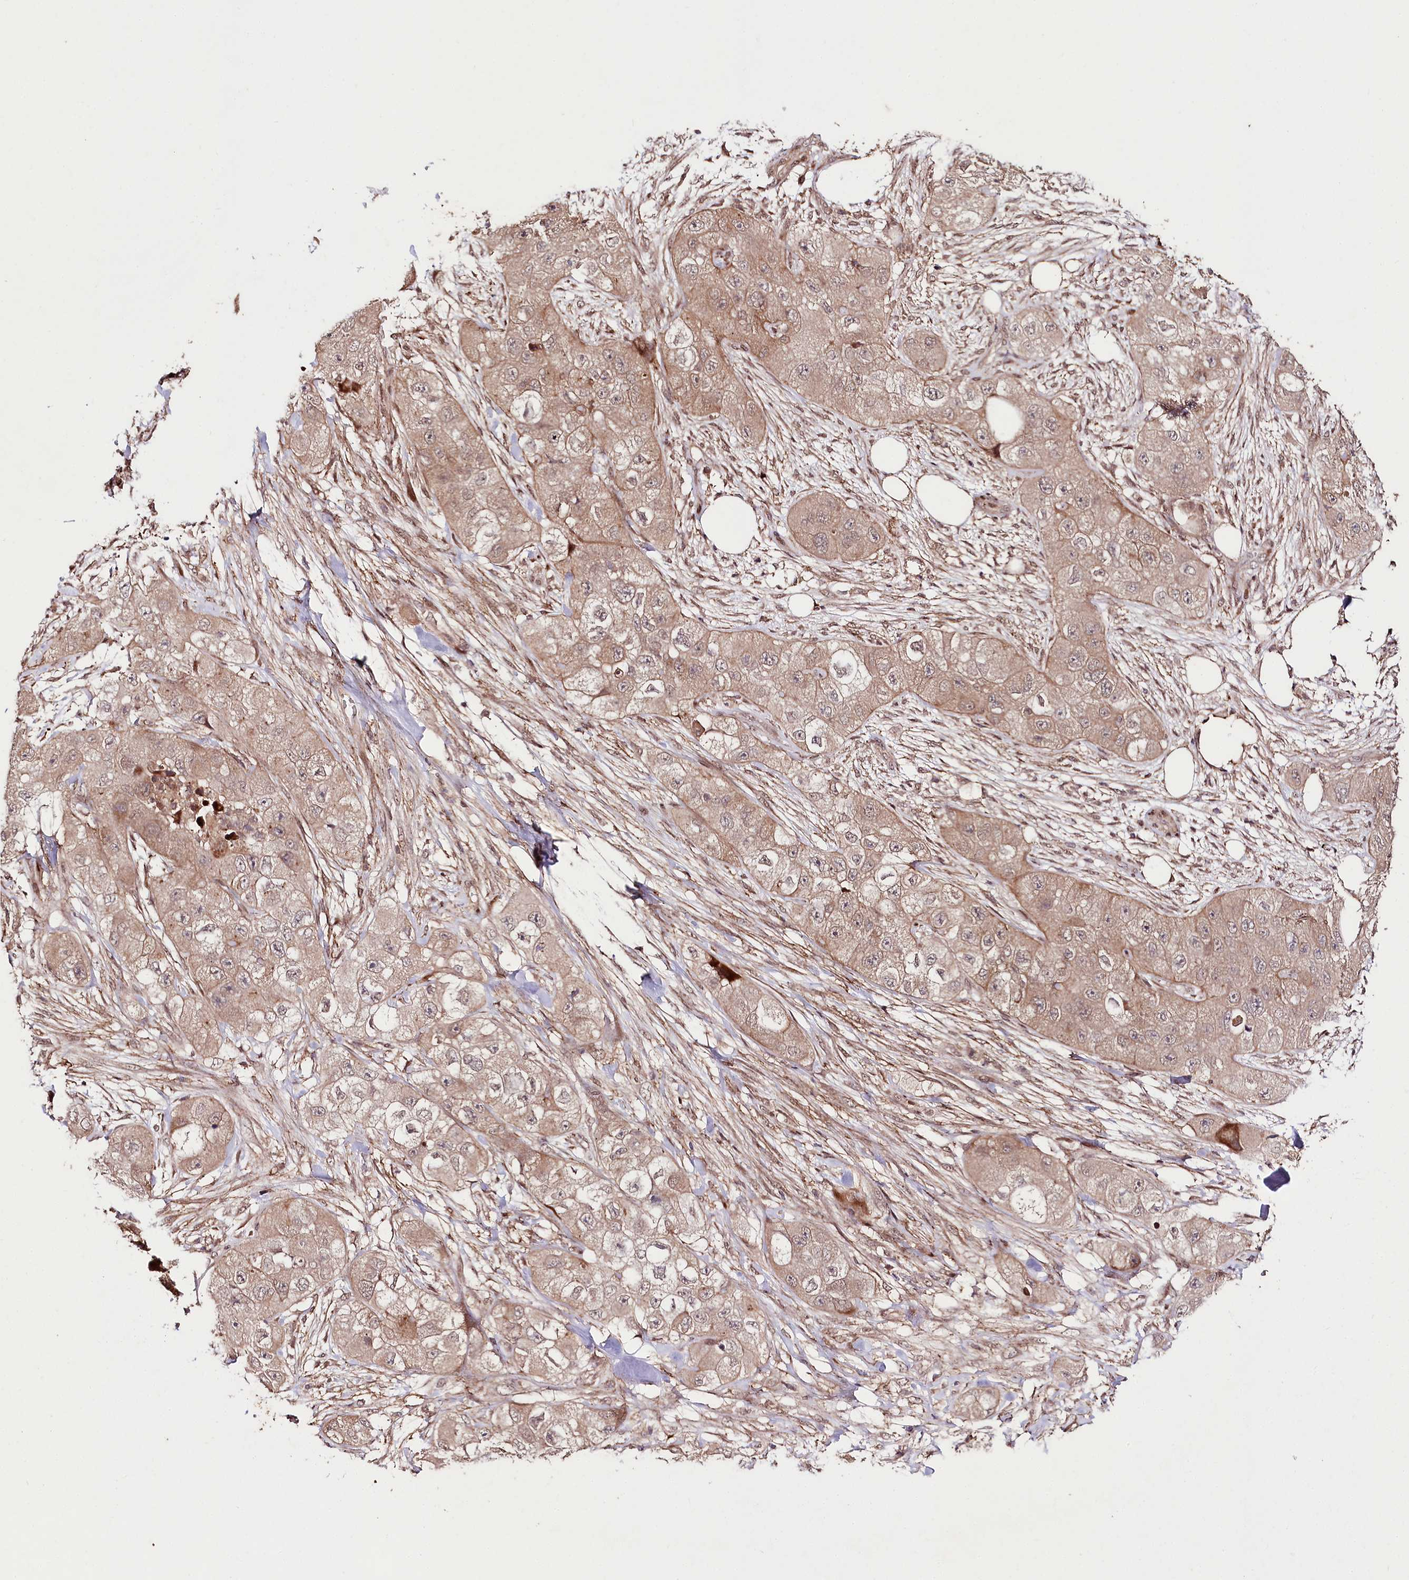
{"staining": {"intensity": "moderate", "quantity": "25%-75%", "location": "cytoplasmic/membranous"}, "tissue": "skin cancer", "cell_type": "Tumor cells", "image_type": "cancer", "snomed": [{"axis": "morphology", "description": "Squamous cell carcinoma, NOS"}, {"axis": "topography", "description": "Skin"}, {"axis": "topography", "description": "Subcutis"}], "caption": "Moderate cytoplasmic/membranous staining for a protein is identified in about 25%-75% of tumor cells of skin cancer using IHC.", "gene": "PHLDB1", "patient": {"sex": "male", "age": 73}}